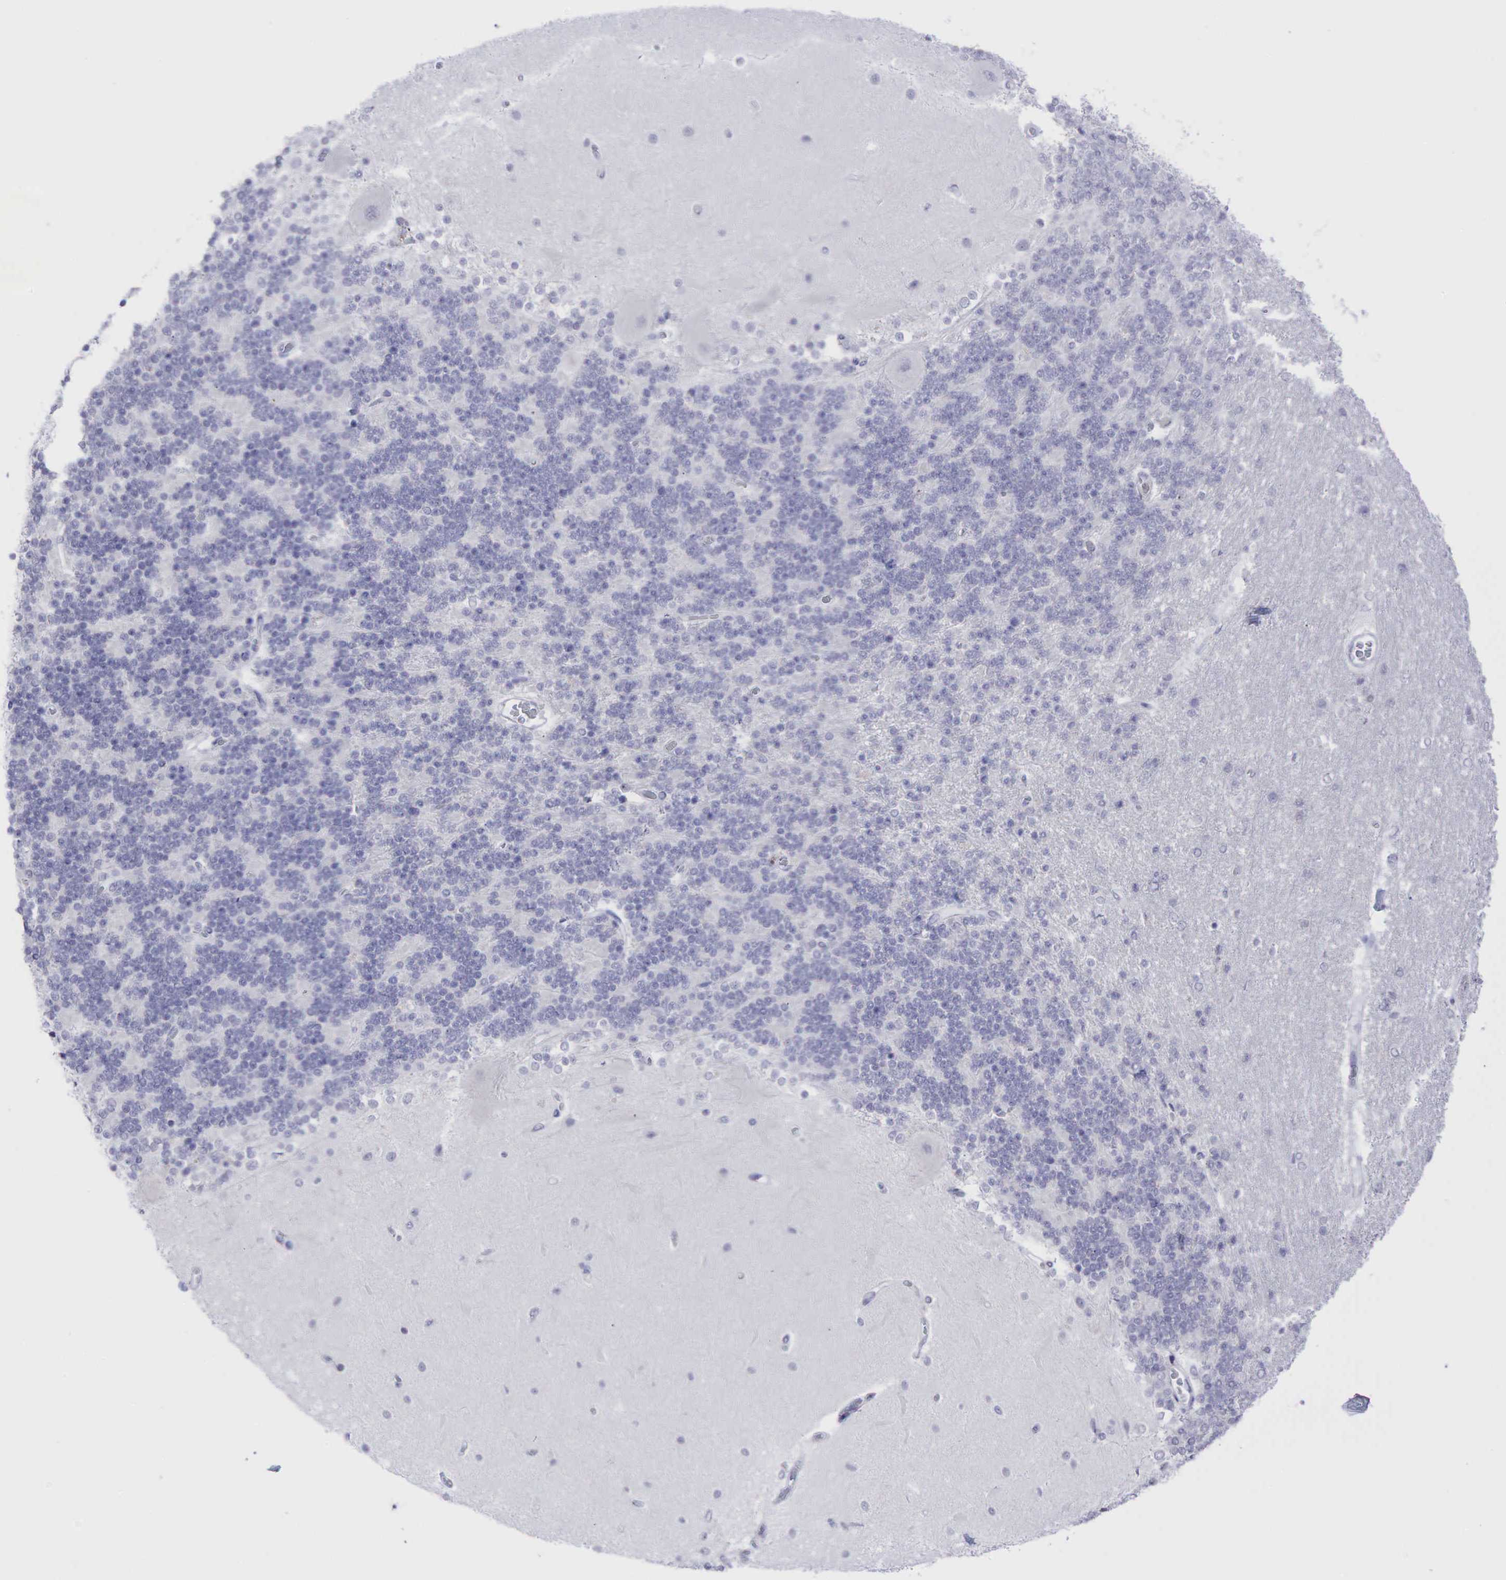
{"staining": {"intensity": "negative", "quantity": "none", "location": "none"}, "tissue": "cerebellum", "cell_type": "Cells in granular layer", "image_type": "normal", "snomed": [{"axis": "morphology", "description": "Normal tissue, NOS"}, {"axis": "topography", "description": "Cerebellum"}], "caption": "Immunohistochemistry micrograph of normal cerebellum: human cerebellum stained with DAB demonstrates no significant protein positivity in cells in granular layer. The staining was performed using DAB (3,3'-diaminobenzidine) to visualize the protein expression in brown, while the nuclei were stained in blue with hematoxylin (Magnification: 20x).", "gene": "AR", "patient": {"sex": "female", "age": 54}}